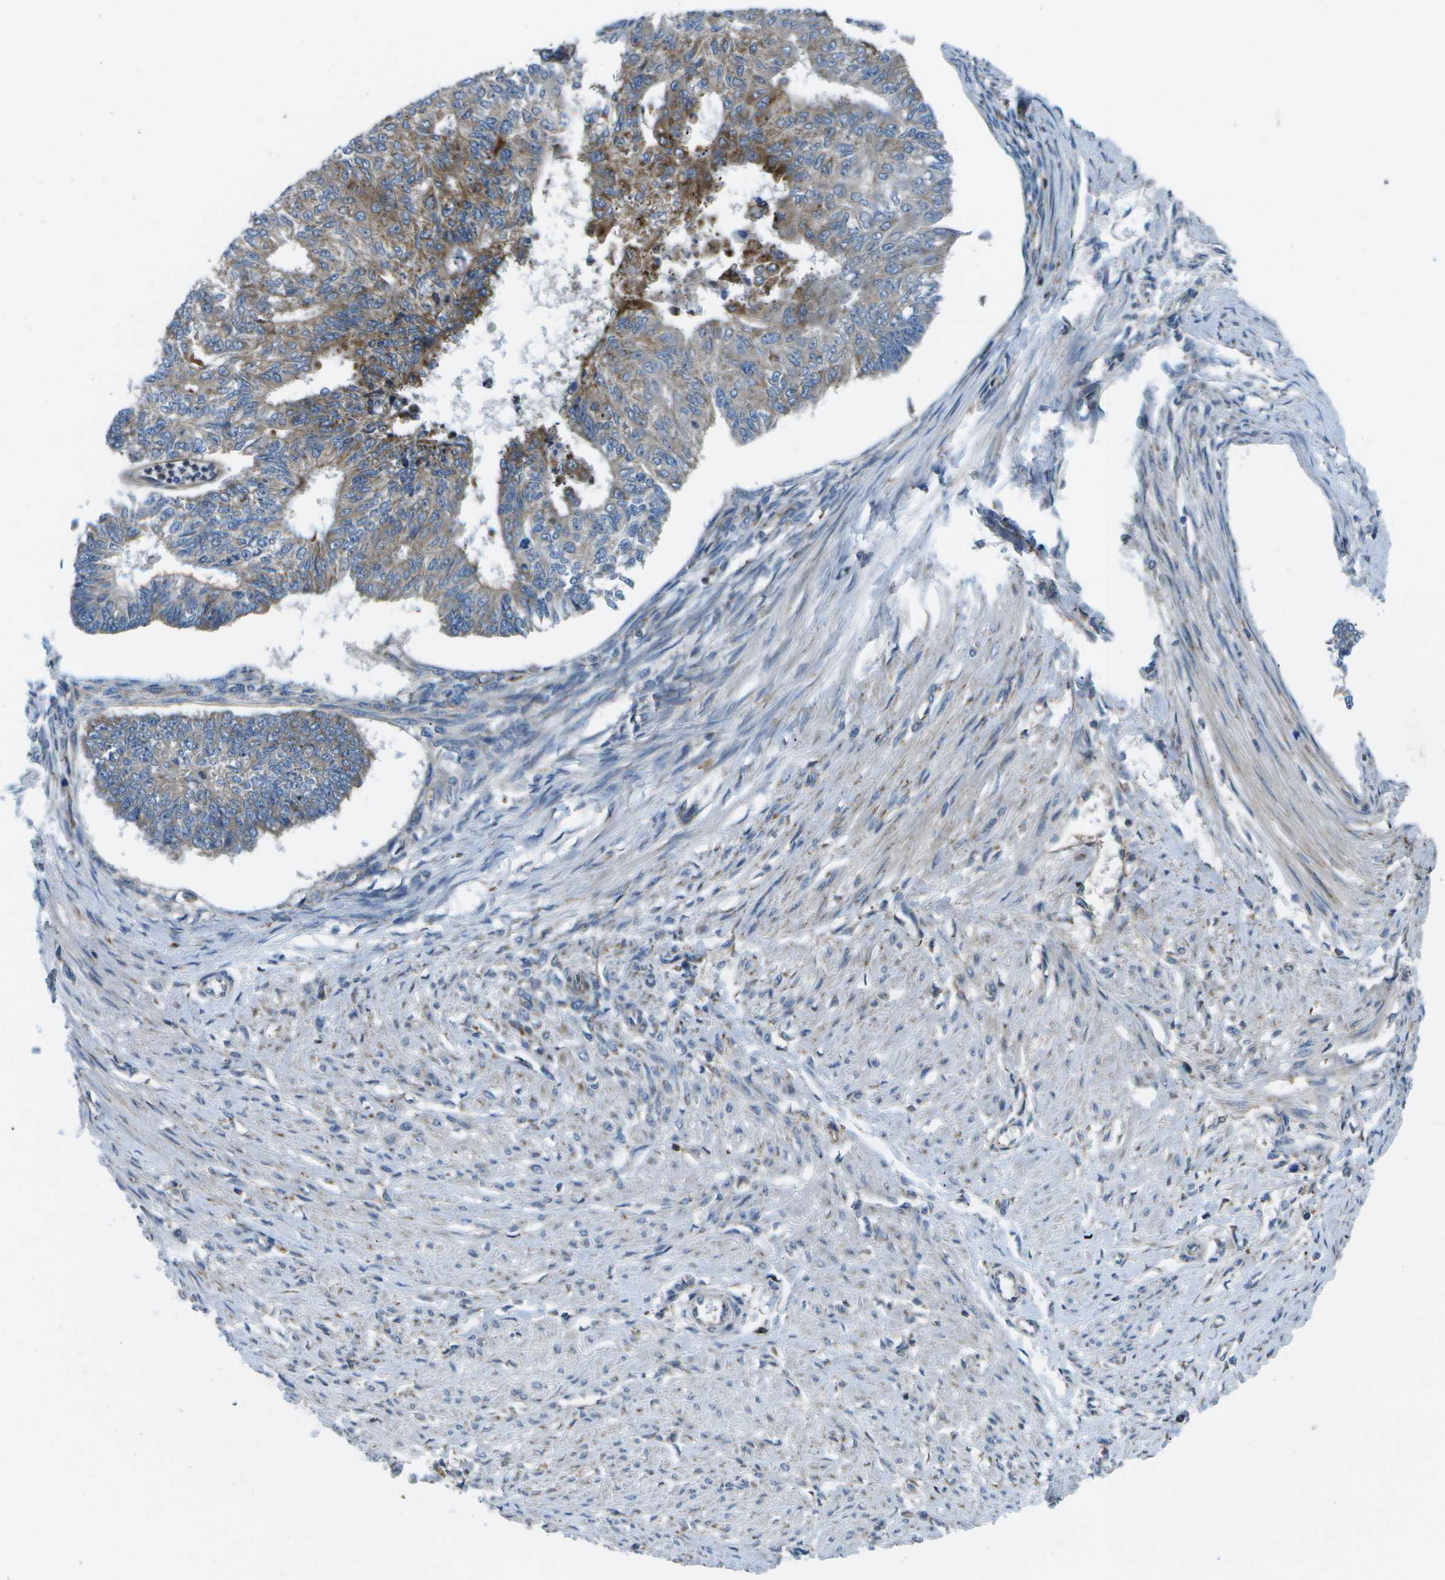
{"staining": {"intensity": "strong", "quantity": "25%-75%", "location": "cytoplasmic/membranous"}, "tissue": "endometrial cancer", "cell_type": "Tumor cells", "image_type": "cancer", "snomed": [{"axis": "morphology", "description": "Adenocarcinoma, NOS"}, {"axis": "topography", "description": "Endometrium"}], "caption": "A high amount of strong cytoplasmic/membranous staining is appreciated in about 25%-75% of tumor cells in adenocarcinoma (endometrial) tissue.", "gene": "GDF5", "patient": {"sex": "female", "age": 32}}